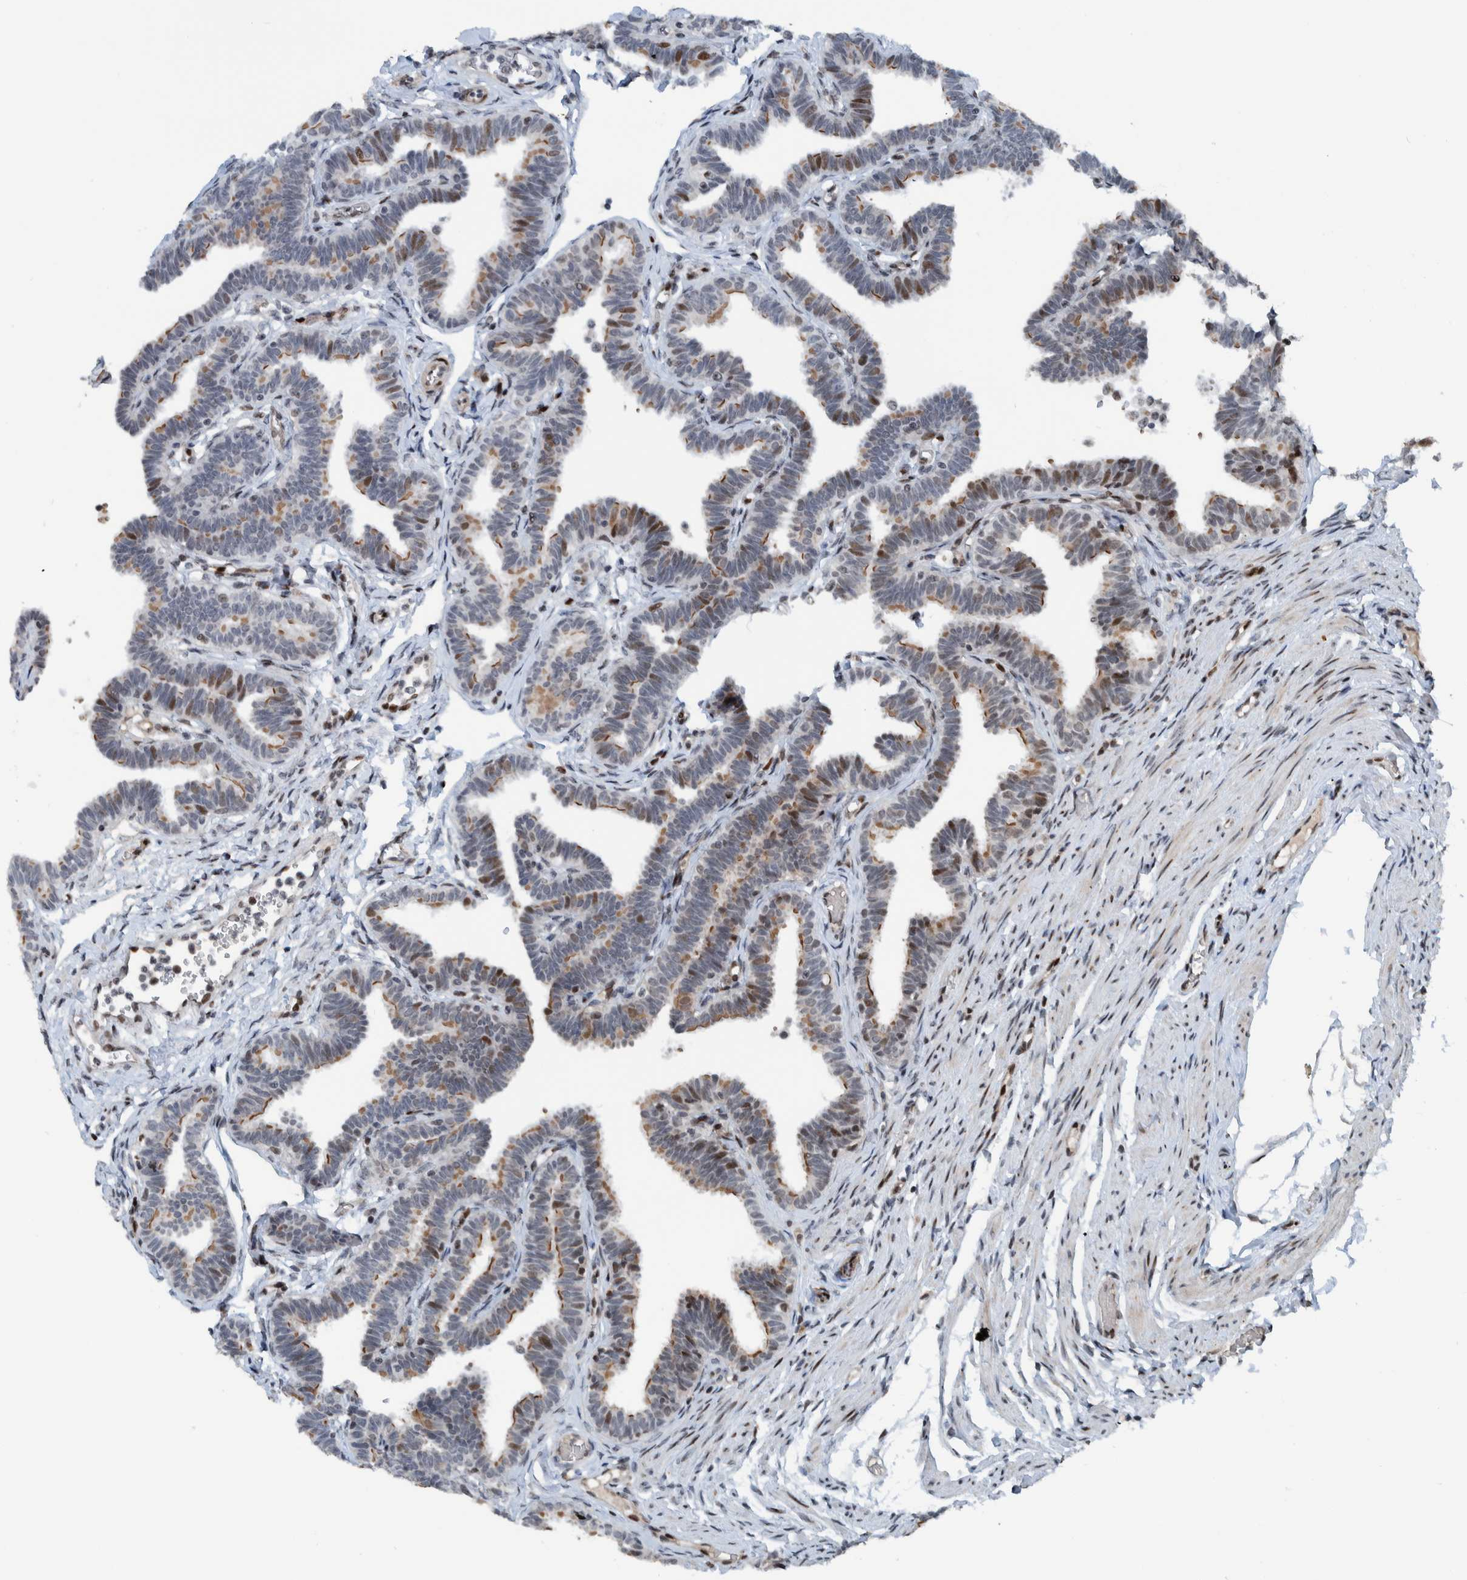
{"staining": {"intensity": "moderate", "quantity": "<25%", "location": "cytoplasmic/membranous,nuclear"}, "tissue": "fallopian tube", "cell_type": "Glandular cells", "image_type": "normal", "snomed": [{"axis": "morphology", "description": "Normal tissue, NOS"}, {"axis": "topography", "description": "Fallopian tube"}, {"axis": "topography", "description": "Ovary"}], "caption": "High-power microscopy captured an immunohistochemistry (IHC) micrograph of unremarkable fallopian tube, revealing moderate cytoplasmic/membranous,nuclear expression in about <25% of glandular cells.", "gene": "ZNF366", "patient": {"sex": "female", "age": 23}}